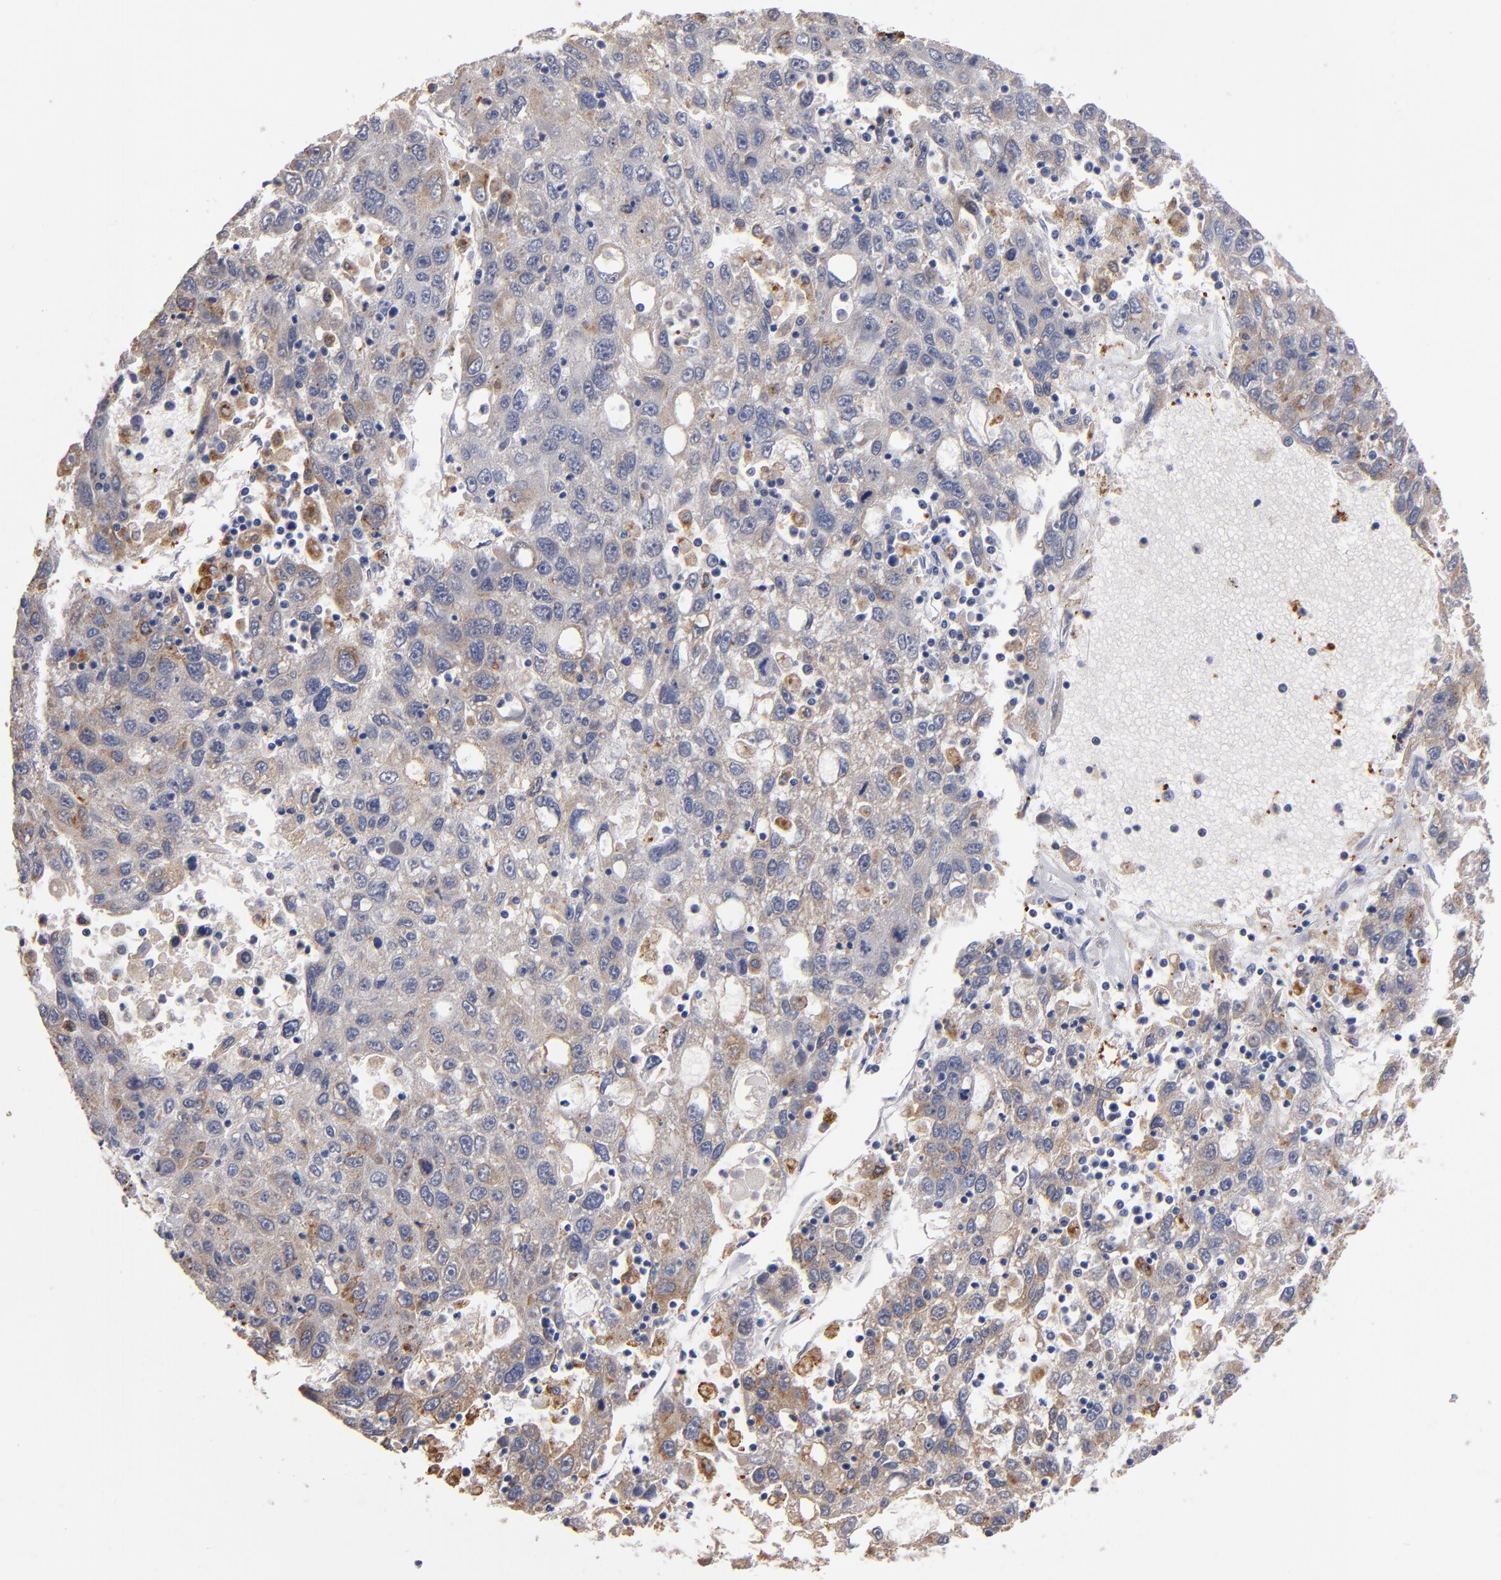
{"staining": {"intensity": "weak", "quantity": "25%-75%", "location": "cytoplasmic/membranous"}, "tissue": "liver cancer", "cell_type": "Tumor cells", "image_type": "cancer", "snomed": [{"axis": "morphology", "description": "Carcinoma, Hepatocellular, NOS"}, {"axis": "topography", "description": "Liver"}], "caption": "Immunohistochemistry (IHC) photomicrograph of liver cancer (hepatocellular carcinoma) stained for a protein (brown), which reveals low levels of weak cytoplasmic/membranous expression in about 25%-75% of tumor cells.", "gene": "SELP", "patient": {"sex": "male", "age": 49}}